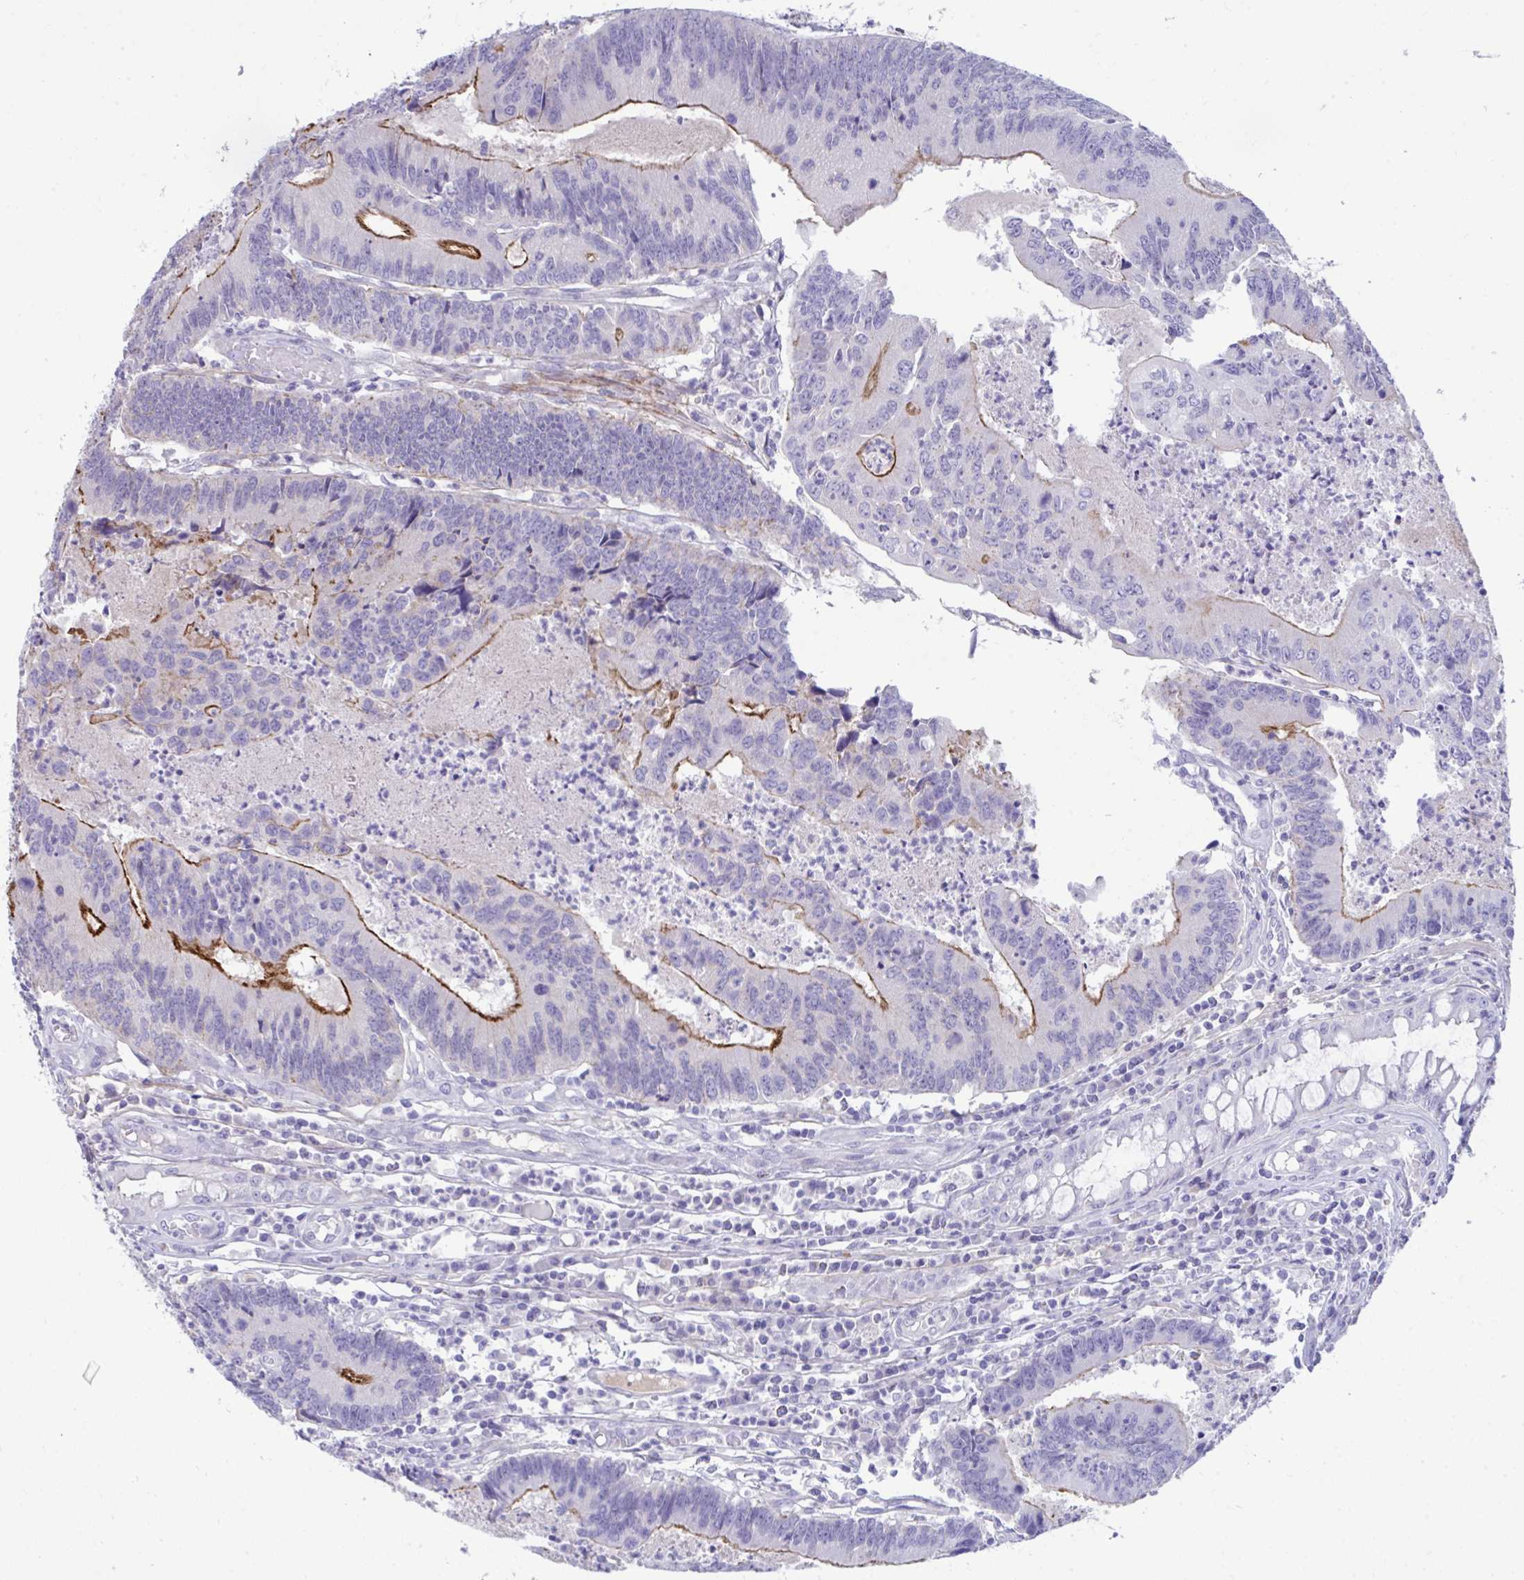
{"staining": {"intensity": "strong", "quantity": "25%-75%", "location": "cytoplasmic/membranous"}, "tissue": "colorectal cancer", "cell_type": "Tumor cells", "image_type": "cancer", "snomed": [{"axis": "morphology", "description": "Adenocarcinoma, NOS"}, {"axis": "topography", "description": "Colon"}], "caption": "This photomicrograph reveals adenocarcinoma (colorectal) stained with immunohistochemistry to label a protein in brown. The cytoplasmic/membranous of tumor cells show strong positivity for the protein. Nuclei are counter-stained blue.", "gene": "PIGZ", "patient": {"sex": "female", "age": 67}}